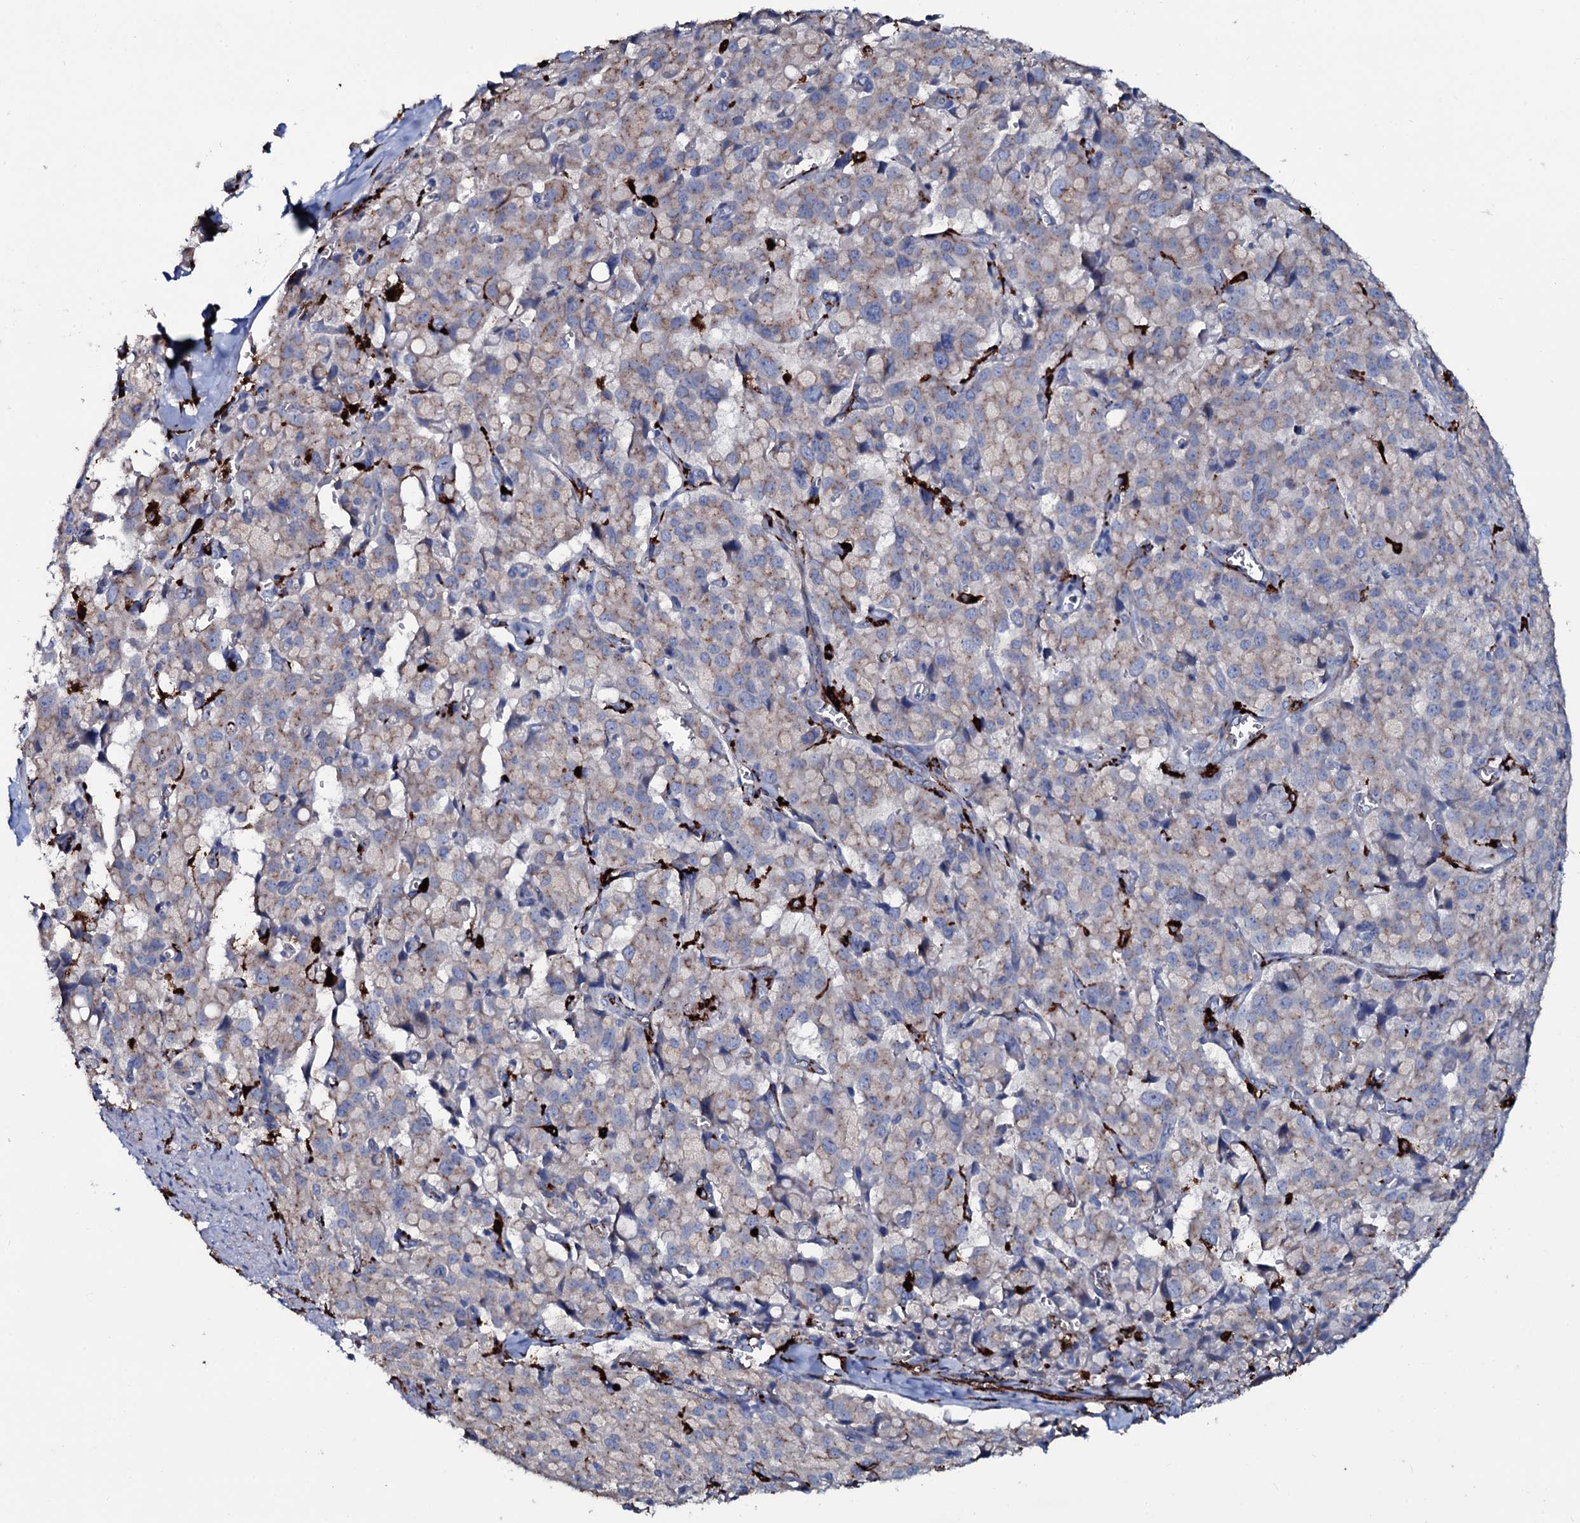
{"staining": {"intensity": "weak", "quantity": "25%-75%", "location": "cytoplasmic/membranous"}, "tissue": "pancreatic cancer", "cell_type": "Tumor cells", "image_type": "cancer", "snomed": [{"axis": "morphology", "description": "Adenocarcinoma, NOS"}, {"axis": "topography", "description": "Pancreas"}], "caption": "This image shows immunohistochemistry staining of pancreatic adenocarcinoma, with low weak cytoplasmic/membranous expression in approximately 25%-75% of tumor cells.", "gene": "OSBPL2", "patient": {"sex": "male", "age": 65}}